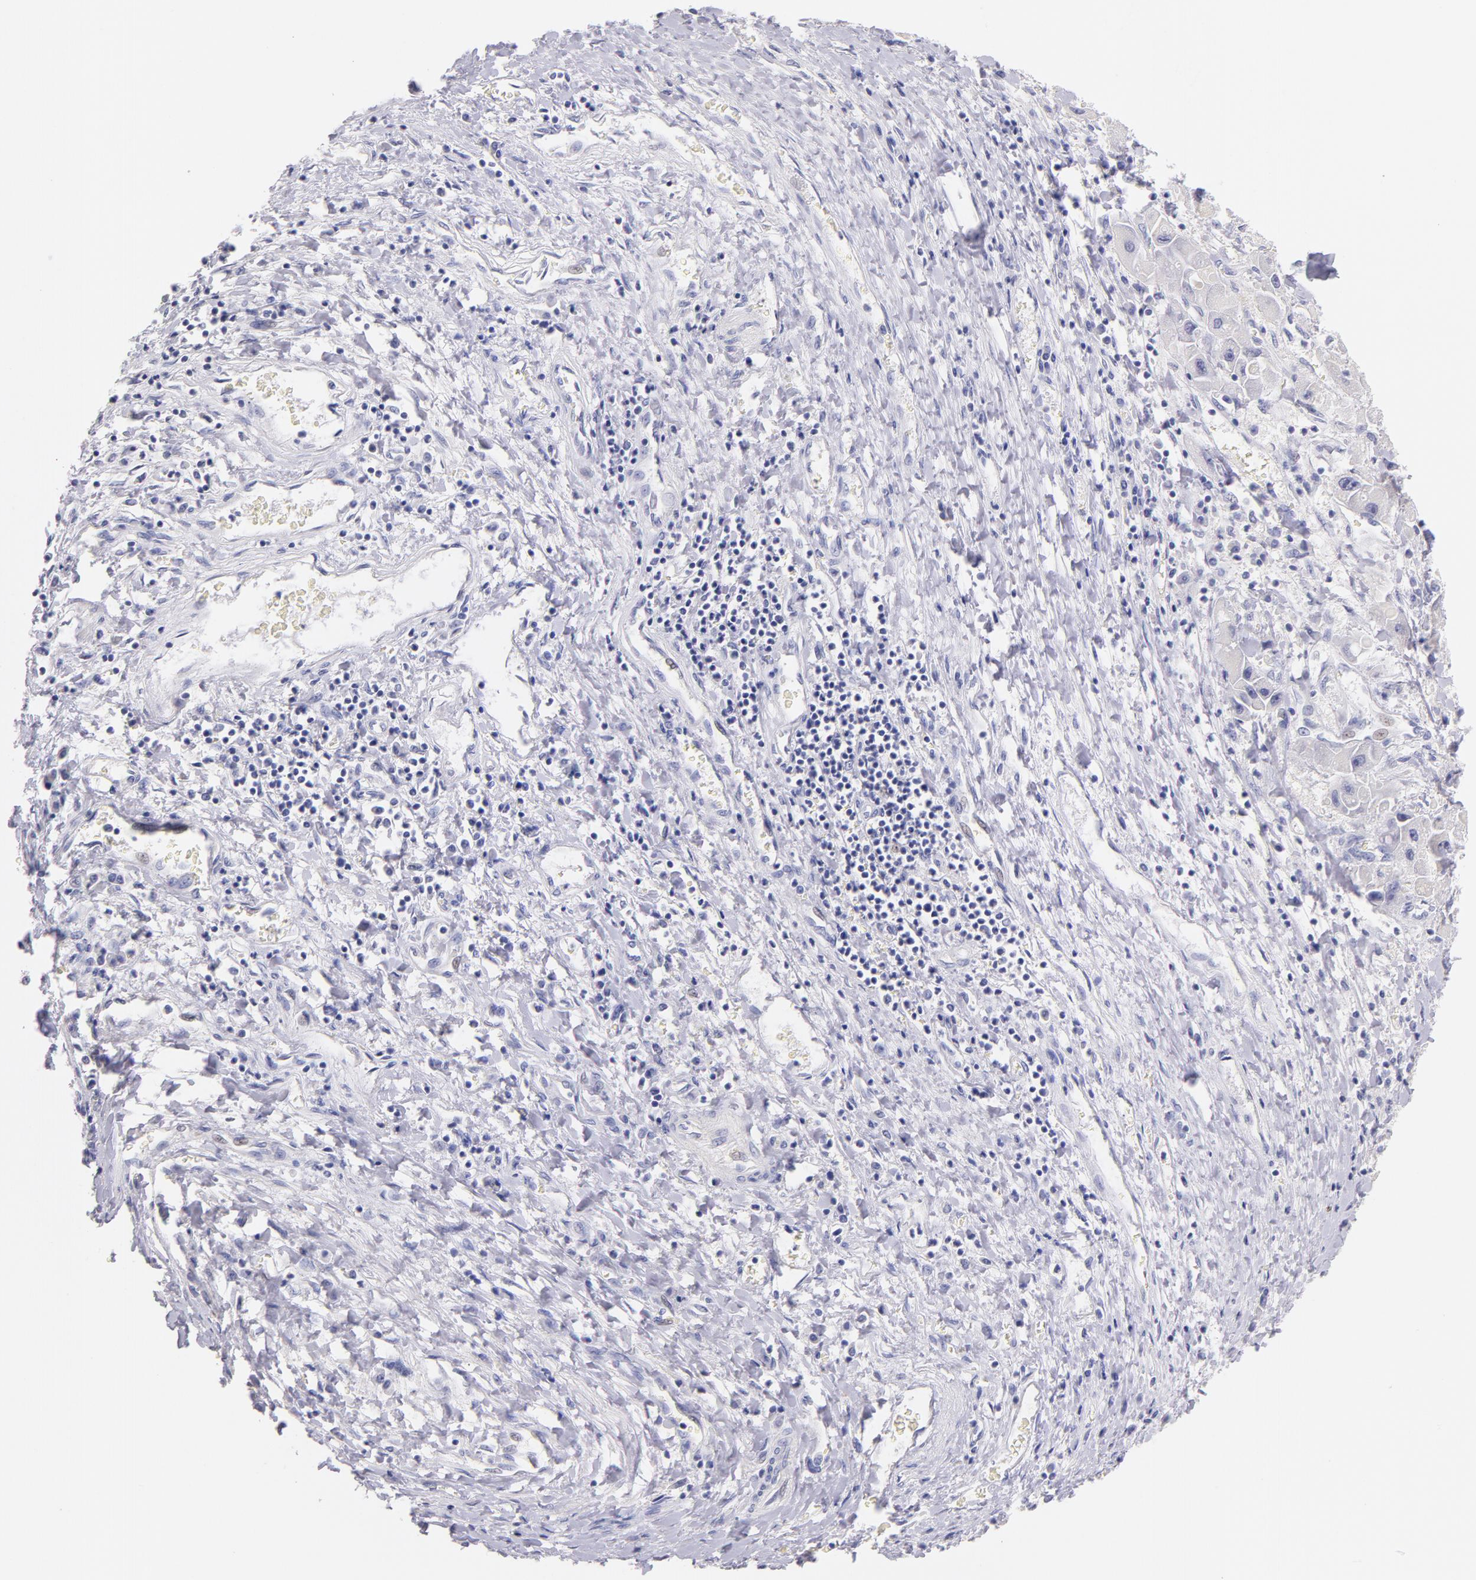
{"staining": {"intensity": "weak", "quantity": "<25%", "location": "nuclear"}, "tissue": "liver cancer", "cell_type": "Tumor cells", "image_type": "cancer", "snomed": [{"axis": "morphology", "description": "Carcinoma, Hepatocellular, NOS"}, {"axis": "topography", "description": "Liver"}], "caption": "DAB immunohistochemical staining of human hepatocellular carcinoma (liver) reveals no significant expression in tumor cells.", "gene": "CD44", "patient": {"sex": "male", "age": 24}}